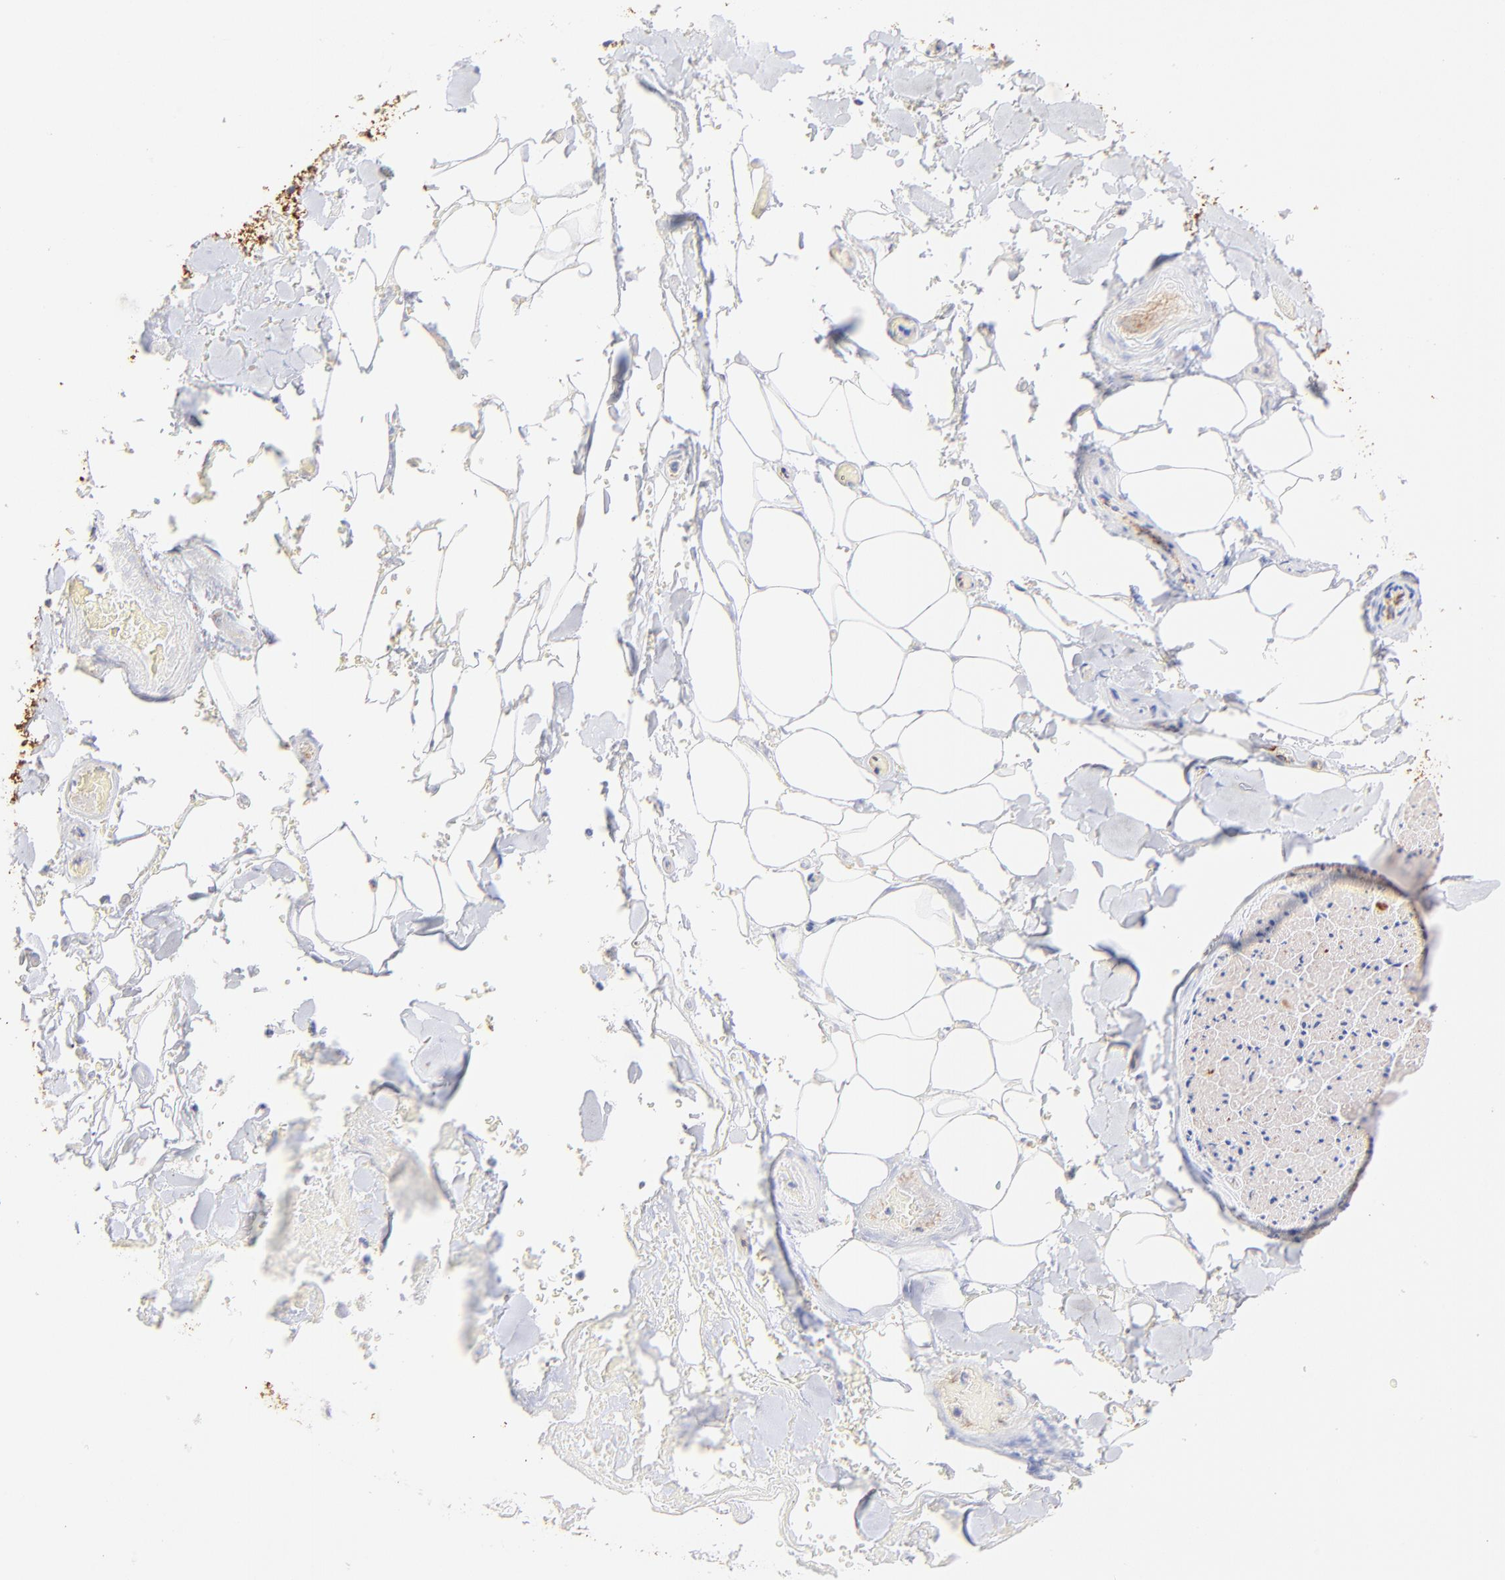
{"staining": {"intensity": "negative", "quantity": "none", "location": "none"}, "tissue": "adipose tissue", "cell_type": "Adipocytes", "image_type": "normal", "snomed": [{"axis": "morphology", "description": "Normal tissue, NOS"}, {"axis": "morphology", "description": "Cholangiocarcinoma"}, {"axis": "topography", "description": "Liver"}, {"axis": "topography", "description": "Peripheral nerve tissue"}], "caption": "This histopathology image is of unremarkable adipose tissue stained with immunohistochemistry to label a protein in brown with the nuclei are counter-stained blue. There is no staining in adipocytes. The staining is performed using DAB brown chromogen with nuclei counter-stained in using hematoxylin.", "gene": "RAB3A", "patient": {"sex": "male", "age": 50}}